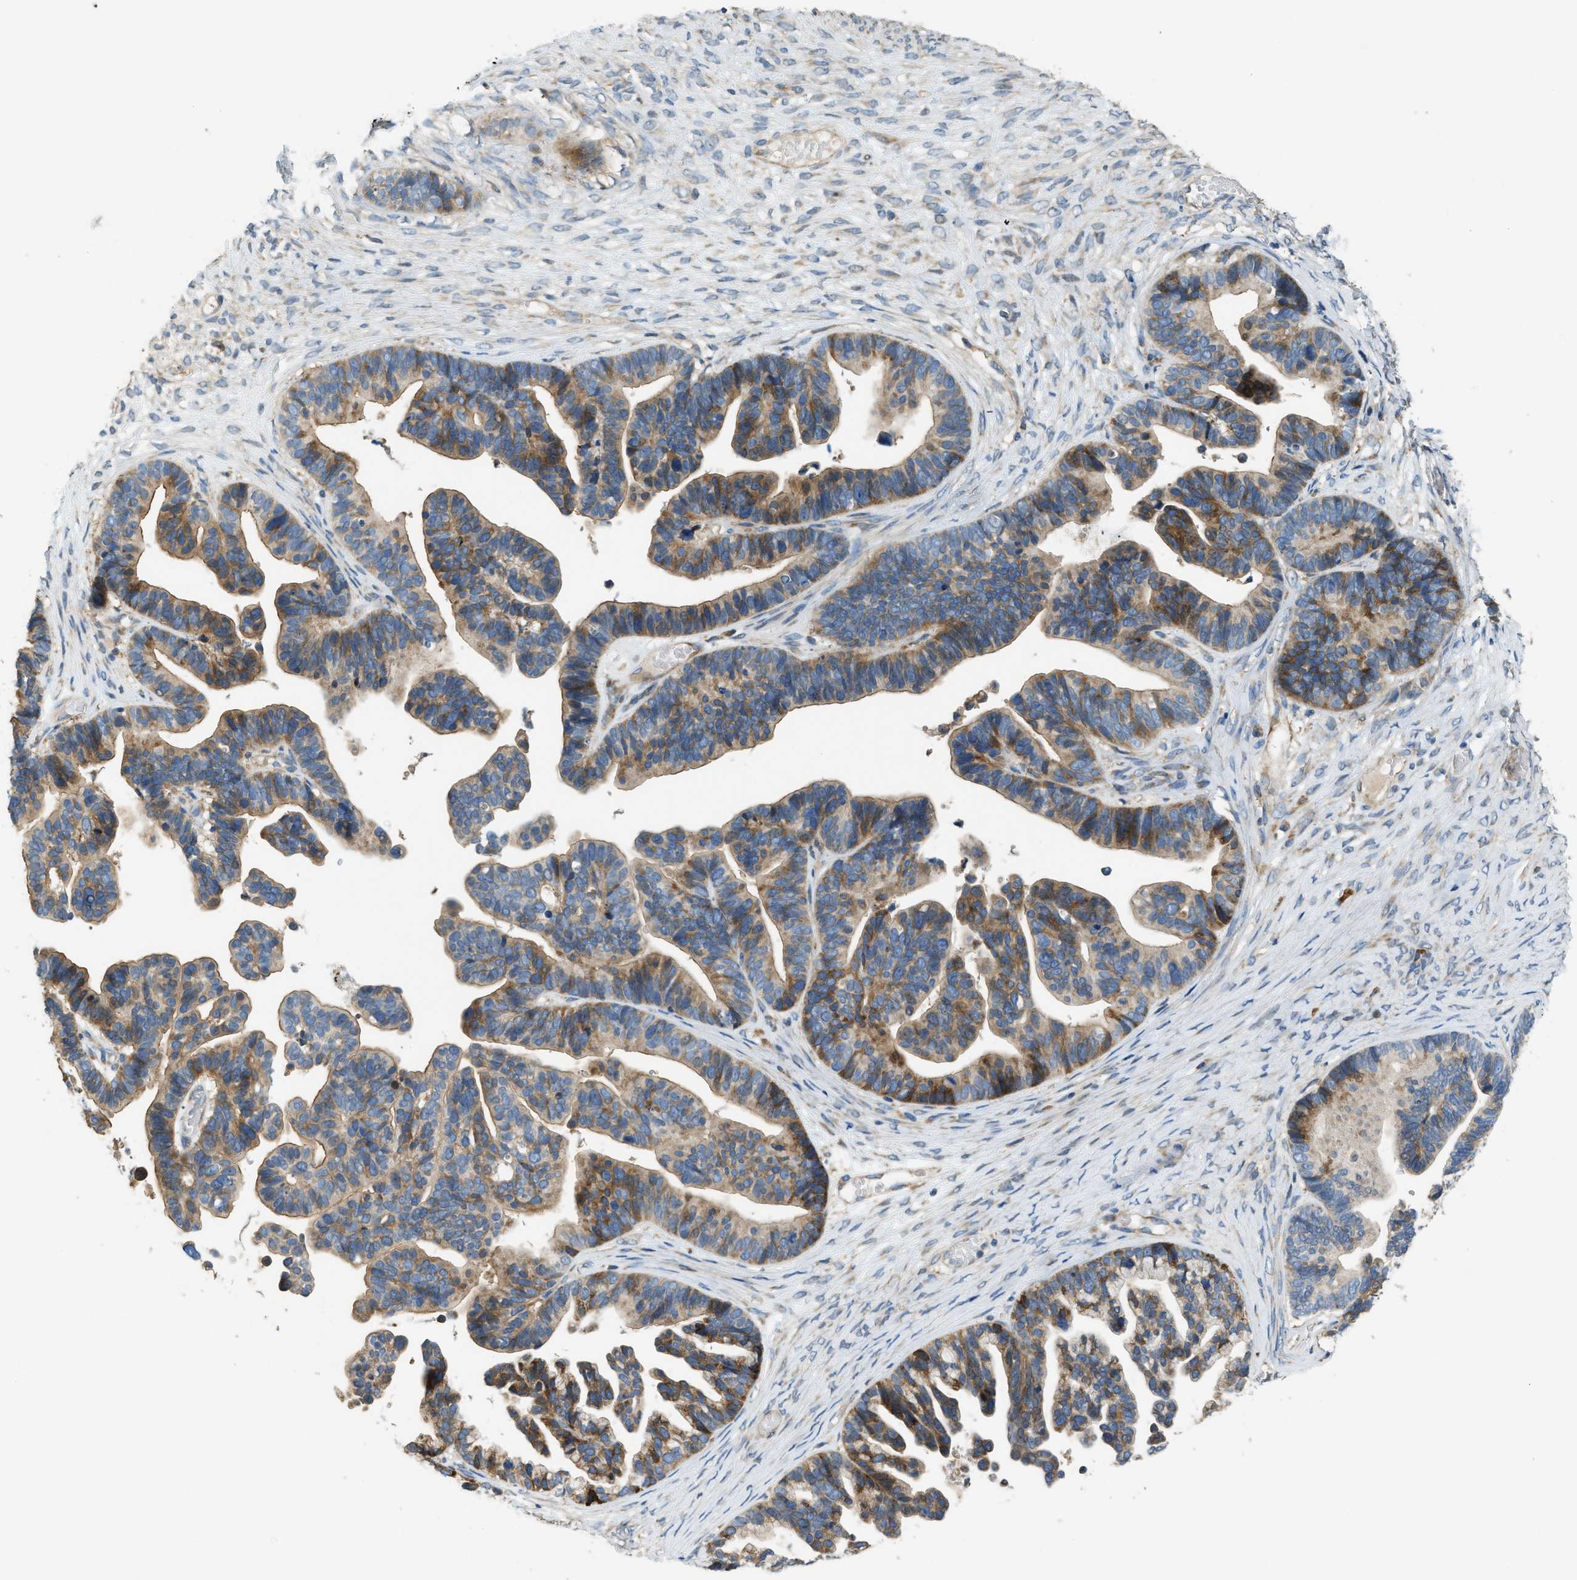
{"staining": {"intensity": "moderate", "quantity": ">75%", "location": "cytoplasmic/membranous"}, "tissue": "ovarian cancer", "cell_type": "Tumor cells", "image_type": "cancer", "snomed": [{"axis": "morphology", "description": "Cystadenocarcinoma, serous, NOS"}, {"axis": "topography", "description": "Ovary"}], "caption": "DAB (3,3'-diaminobenzidine) immunohistochemical staining of human ovarian cancer displays moderate cytoplasmic/membranous protein positivity in about >75% of tumor cells. The protein of interest is shown in brown color, while the nuclei are stained blue.", "gene": "TMEM68", "patient": {"sex": "female", "age": 56}}